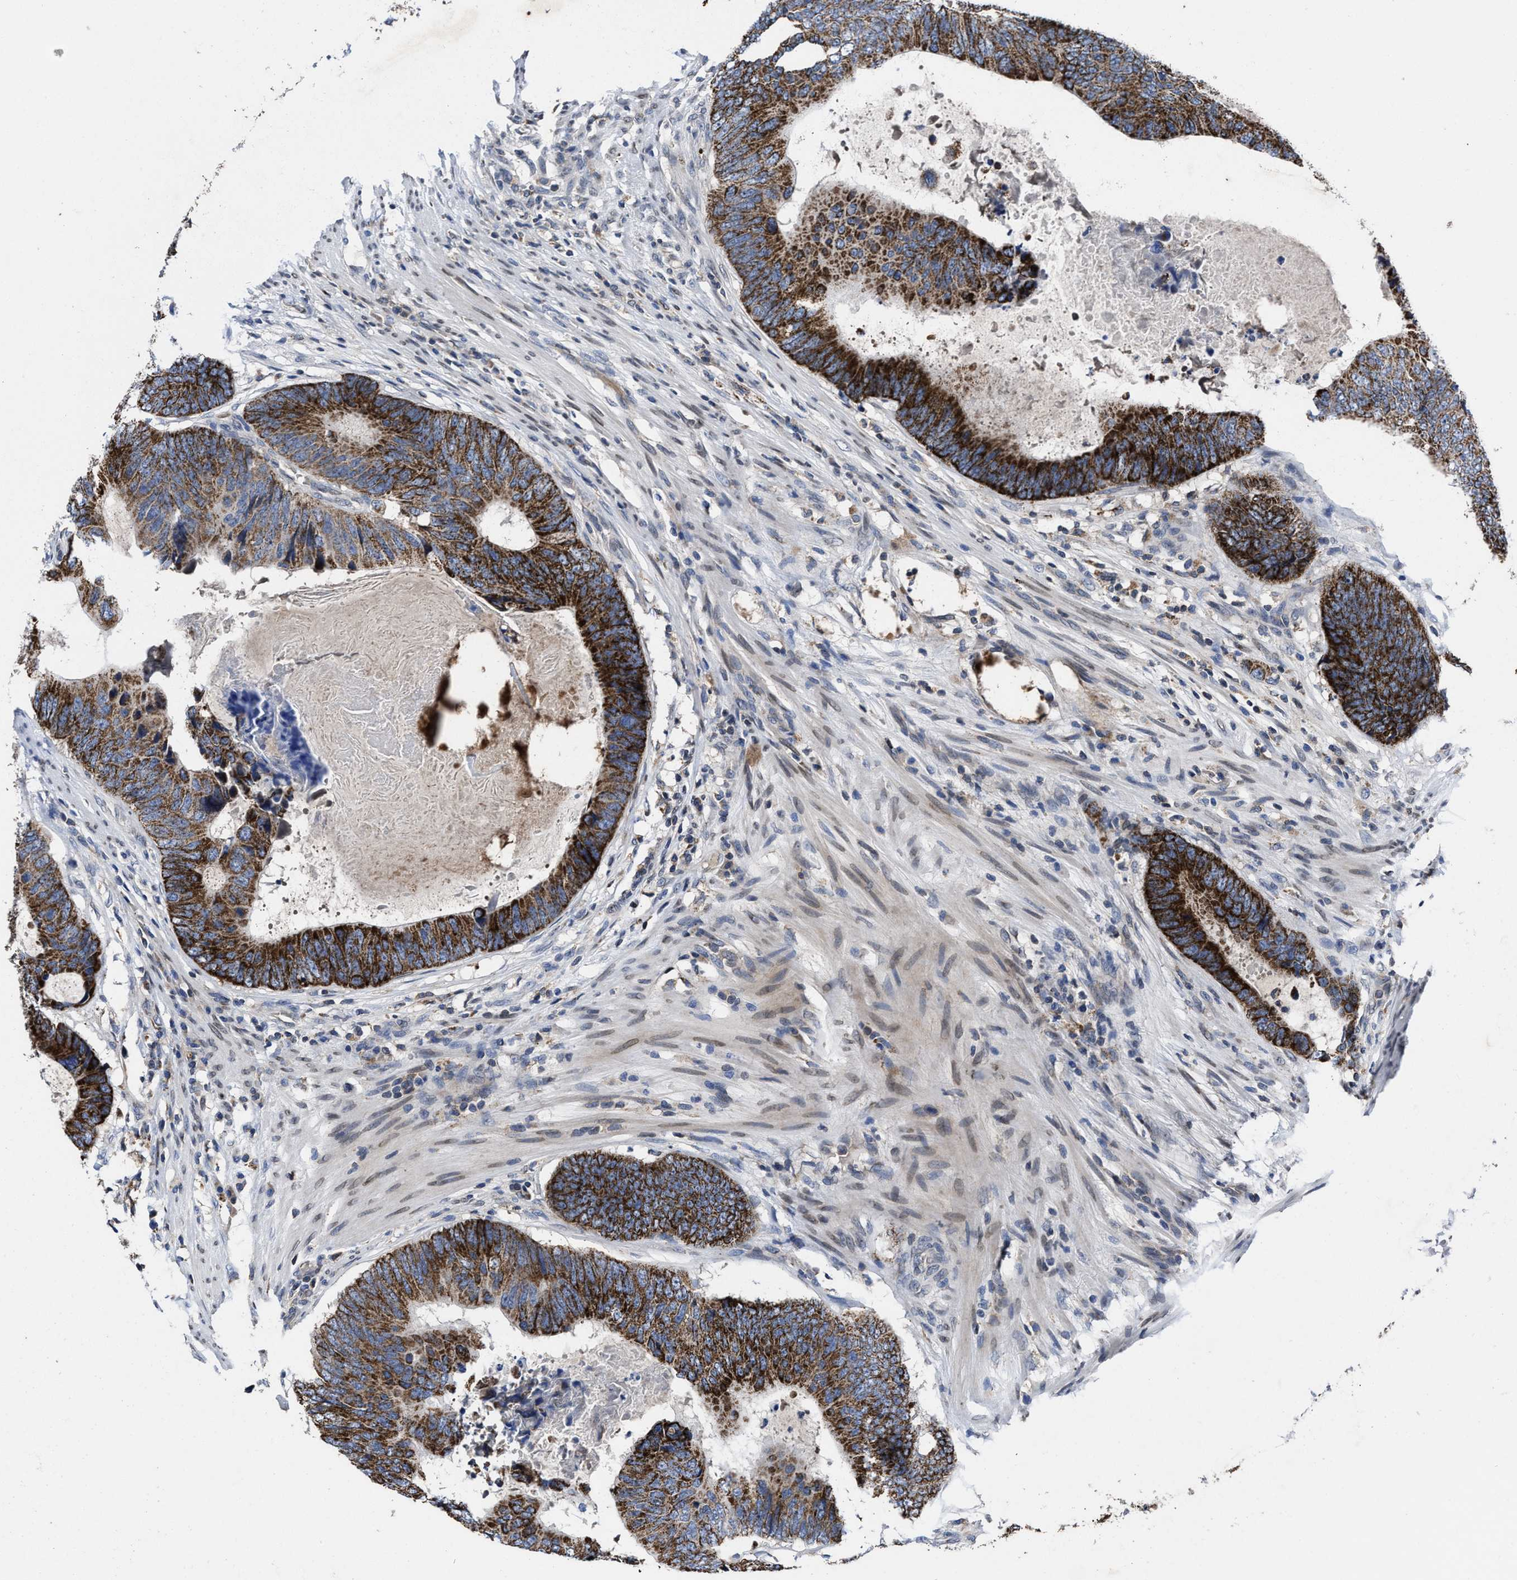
{"staining": {"intensity": "strong", "quantity": ">75%", "location": "cytoplasmic/membranous"}, "tissue": "colorectal cancer", "cell_type": "Tumor cells", "image_type": "cancer", "snomed": [{"axis": "morphology", "description": "Adenocarcinoma, NOS"}, {"axis": "topography", "description": "Colon"}], "caption": "A high amount of strong cytoplasmic/membranous staining is seen in about >75% of tumor cells in adenocarcinoma (colorectal) tissue.", "gene": "CACNA1D", "patient": {"sex": "male", "age": 56}}